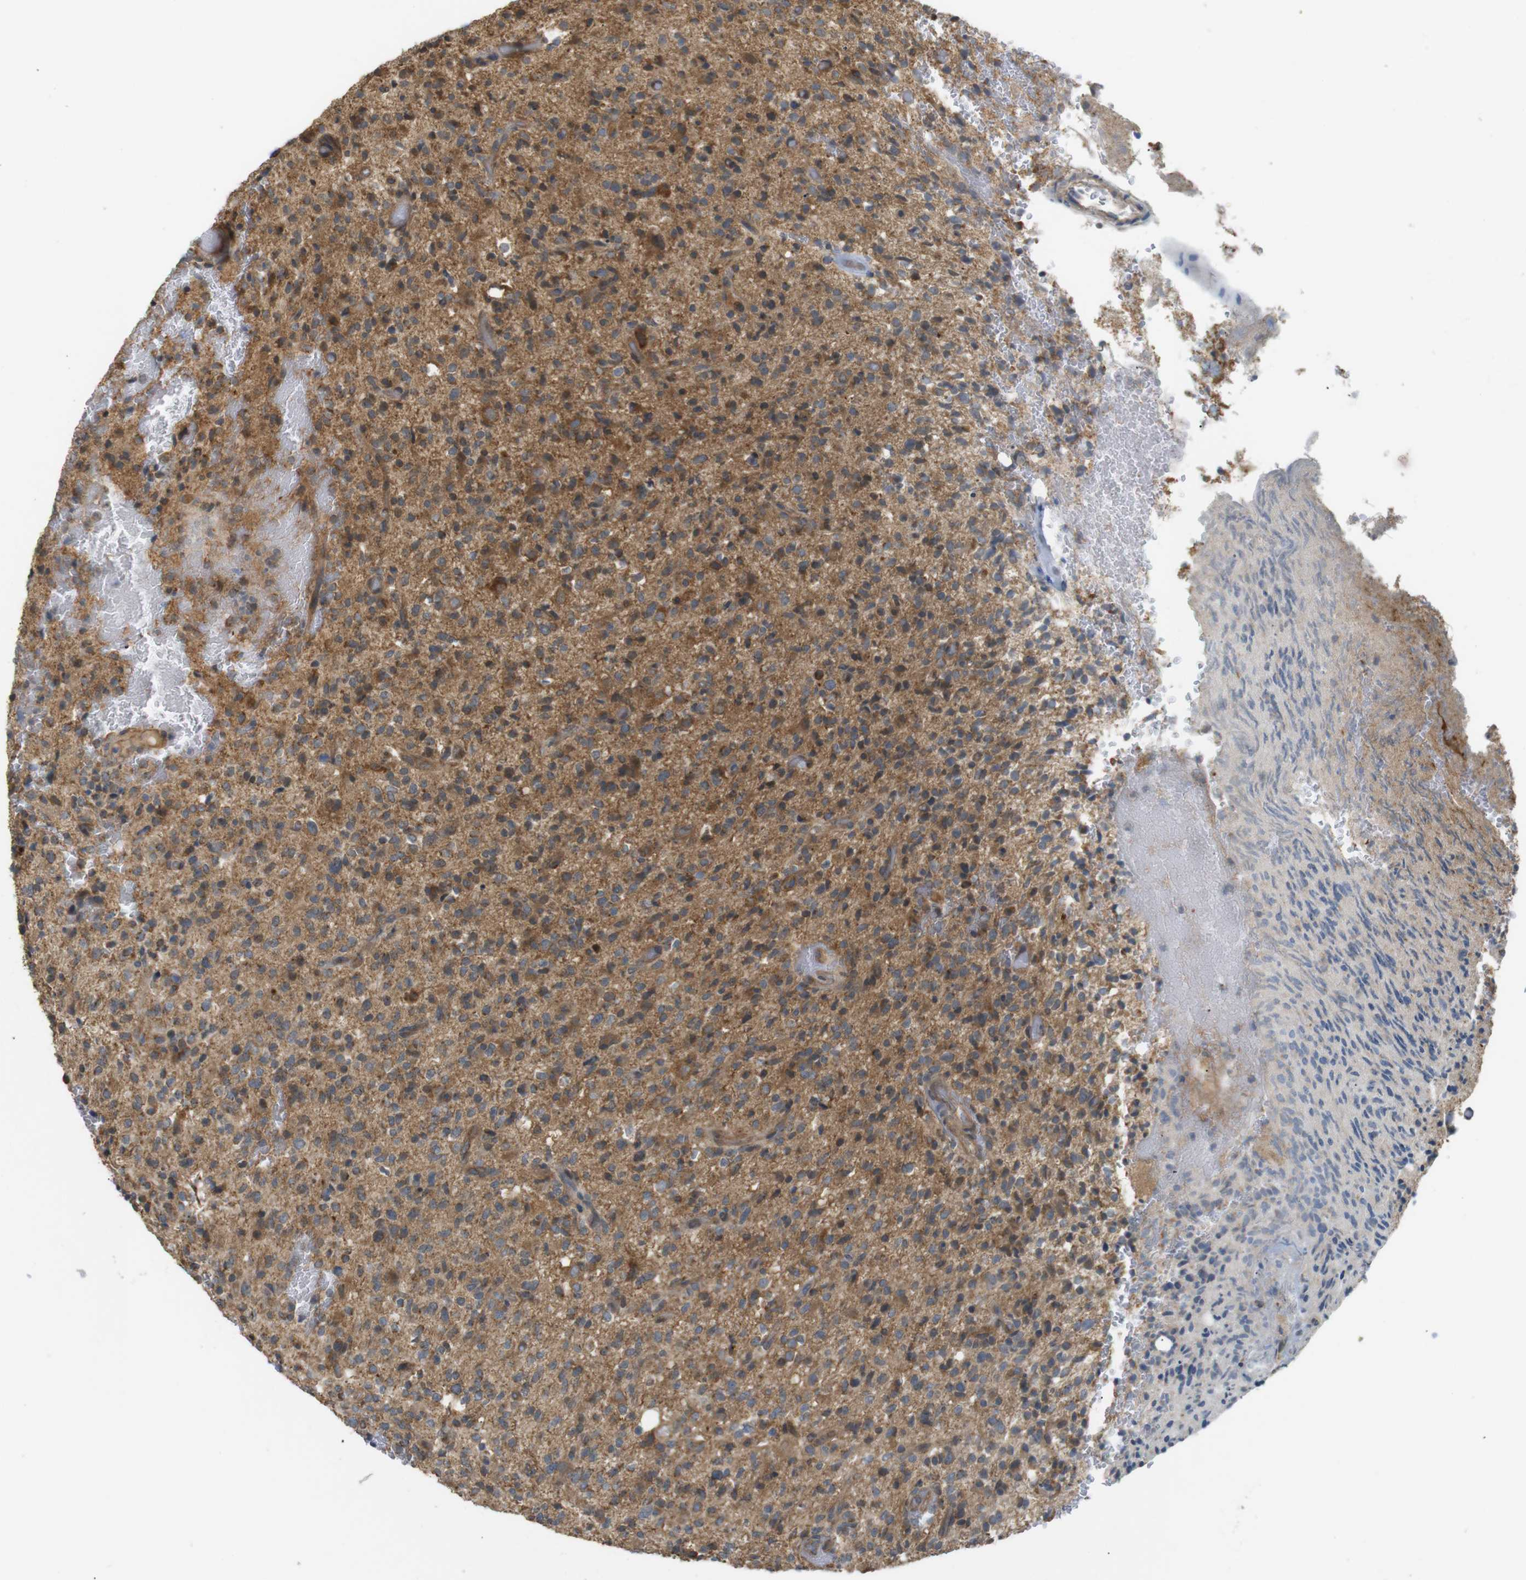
{"staining": {"intensity": "moderate", "quantity": ">75%", "location": "cytoplasmic/membranous"}, "tissue": "glioma", "cell_type": "Tumor cells", "image_type": "cancer", "snomed": [{"axis": "morphology", "description": "Glioma, malignant, High grade"}, {"axis": "topography", "description": "Brain"}], "caption": "Malignant glioma (high-grade) stained with a protein marker exhibits moderate staining in tumor cells.", "gene": "KSR1", "patient": {"sex": "male", "age": 71}}